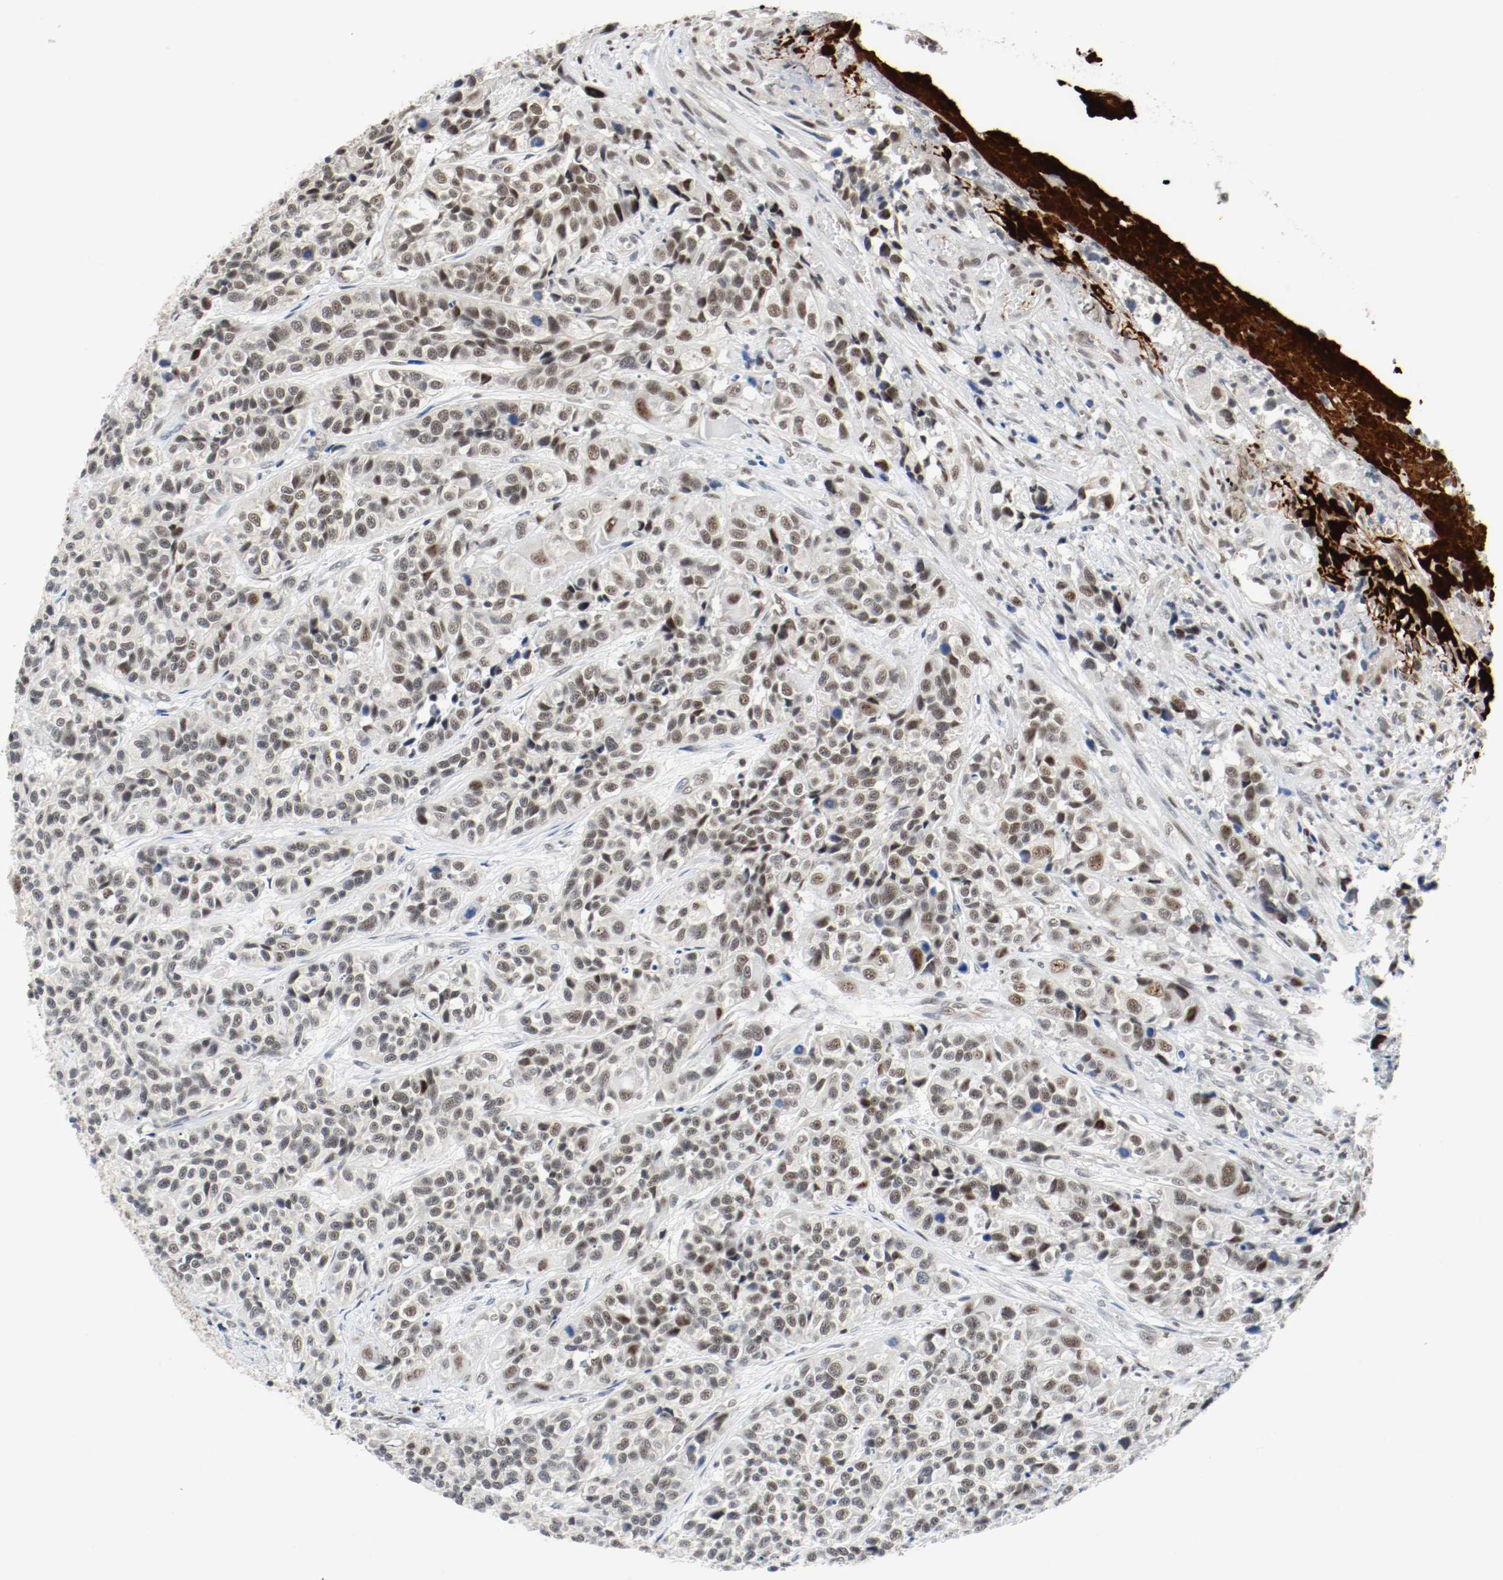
{"staining": {"intensity": "weak", "quantity": "25%-75%", "location": "nuclear"}, "tissue": "urothelial cancer", "cell_type": "Tumor cells", "image_type": "cancer", "snomed": [{"axis": "morphology", "description": "Urothelial carcinoma, High grade"}, {"axis": "topography", "description": "Urinary bladder"}], "caption": "Protein expression analysis of urothelial carcinoma (high-grade) demonstrates weak nuclear staining in approximately 25%-75% of tumor cells.", "gene": "ASH1L", "patient": {"sex": "female", "age": 81}}